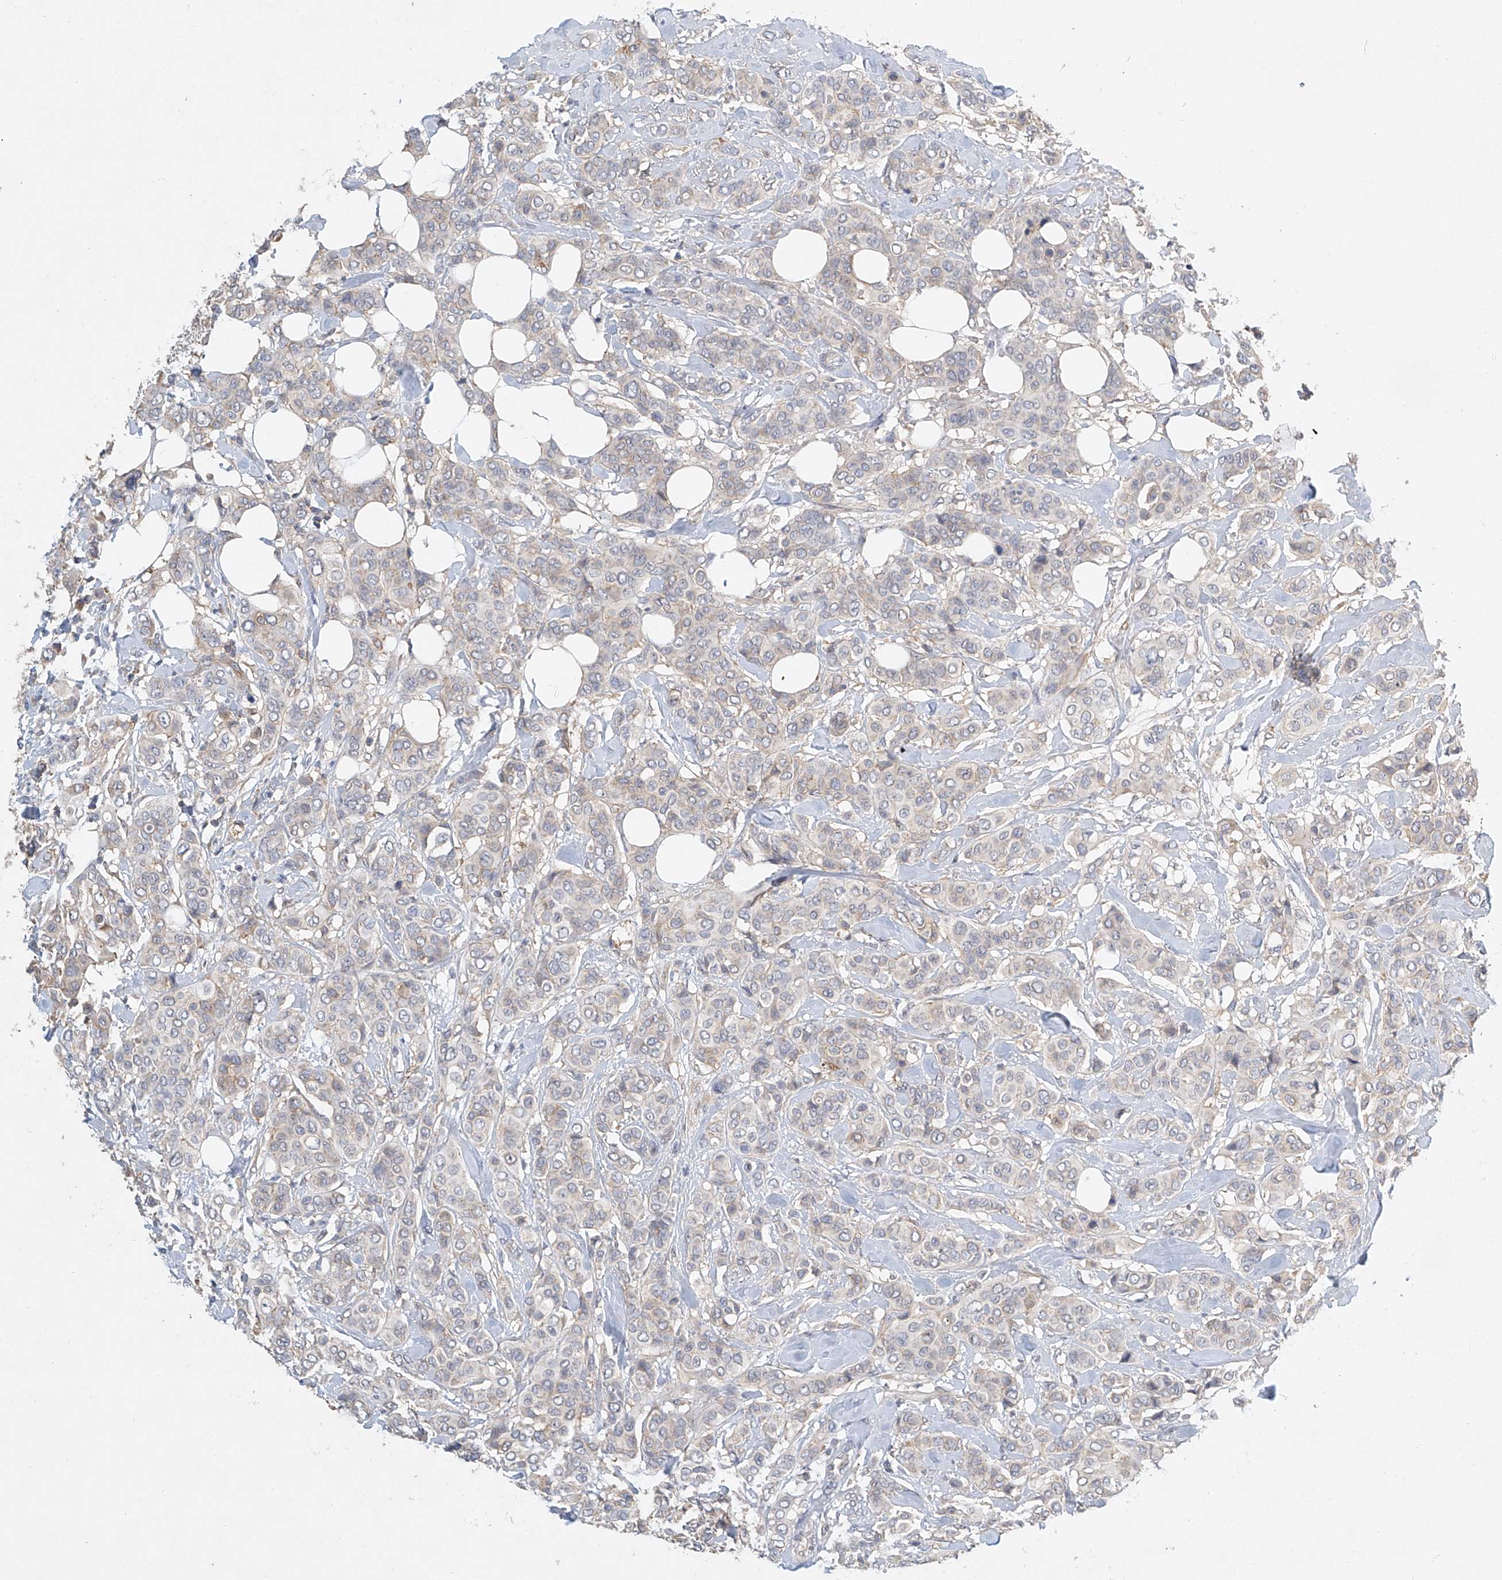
{"staining": {"intensity": "weak", "quantity": "<25%", "location": "cytoplasmic/membranous"}, "tissue": "breast cancer", "cell_type": "Tumor cells", "image_type": "cancer", "snomed": [{"axis": "morphology", "description": "Lobular carcinoma"}, {"axis": "topography", "description": "Breast"}], "caption": "Tumor cells show no significant protein staining in breast lobular carcinoma. (DAB (3,3'-diaminobenzidine) immunohistochemistry with hematoxylin counter stain).", "gene": "CARMIL1", "patient": {"sex": "female", "age": 51}}